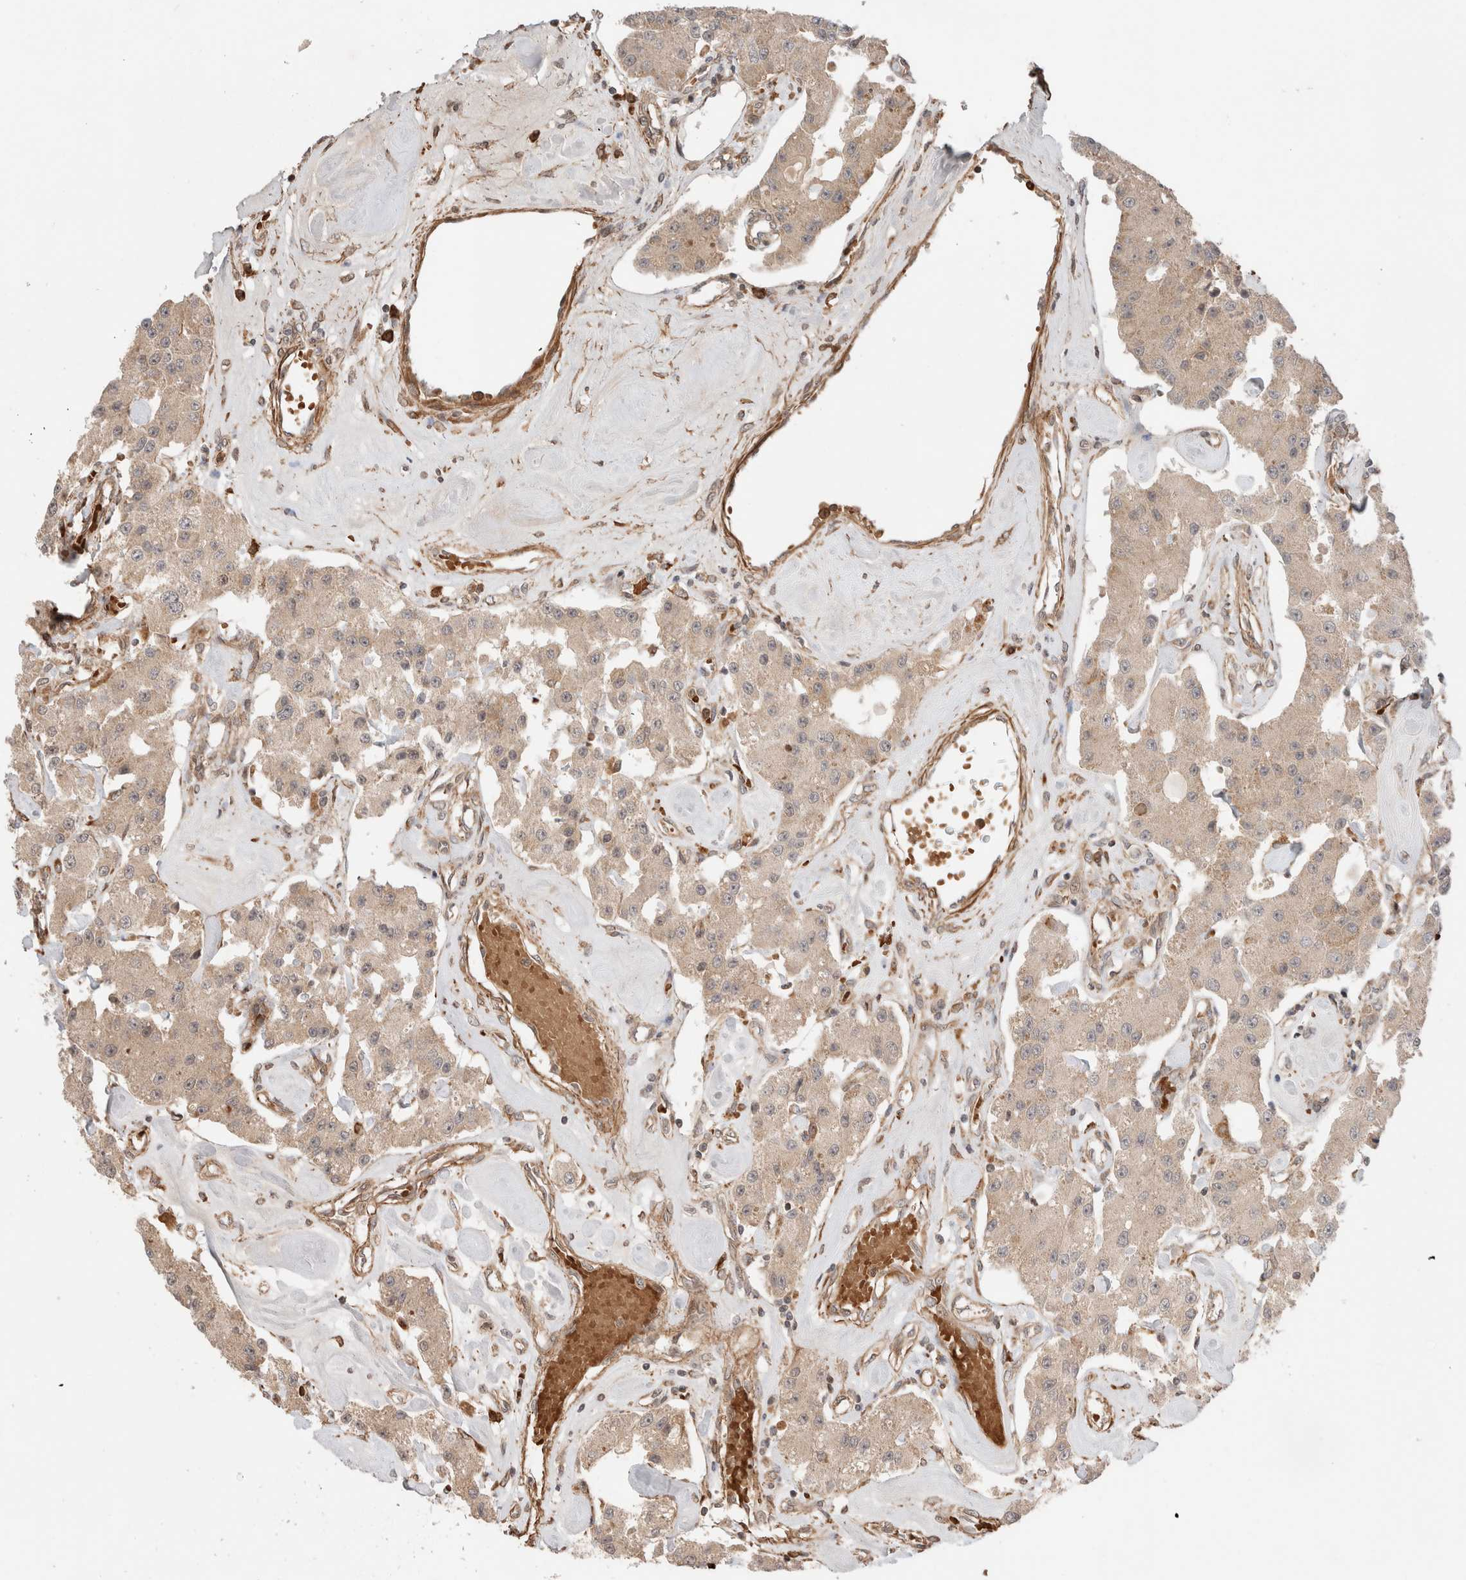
{"staining": {"intensity": "negative", "quantity": "none", "location": "none"}, "tissue": "carcinoid", "cell_type": "Tumor cells", "image_type": "cancer", "snomed": [{"axis": "morphology", "description": "Carcinoid, malignant, NOS"}, {"axis": "topography", "description": "Pancreas"}], "caption": "Immunohistochemistry image of neoplastic tissue: human carcinoid stained with DAB (3,3'-diaminobenzidine) shows no significant protein expression in tumor cells.", "gene": "ZNF649", "patient": {"sex": "male", "age": 41}}